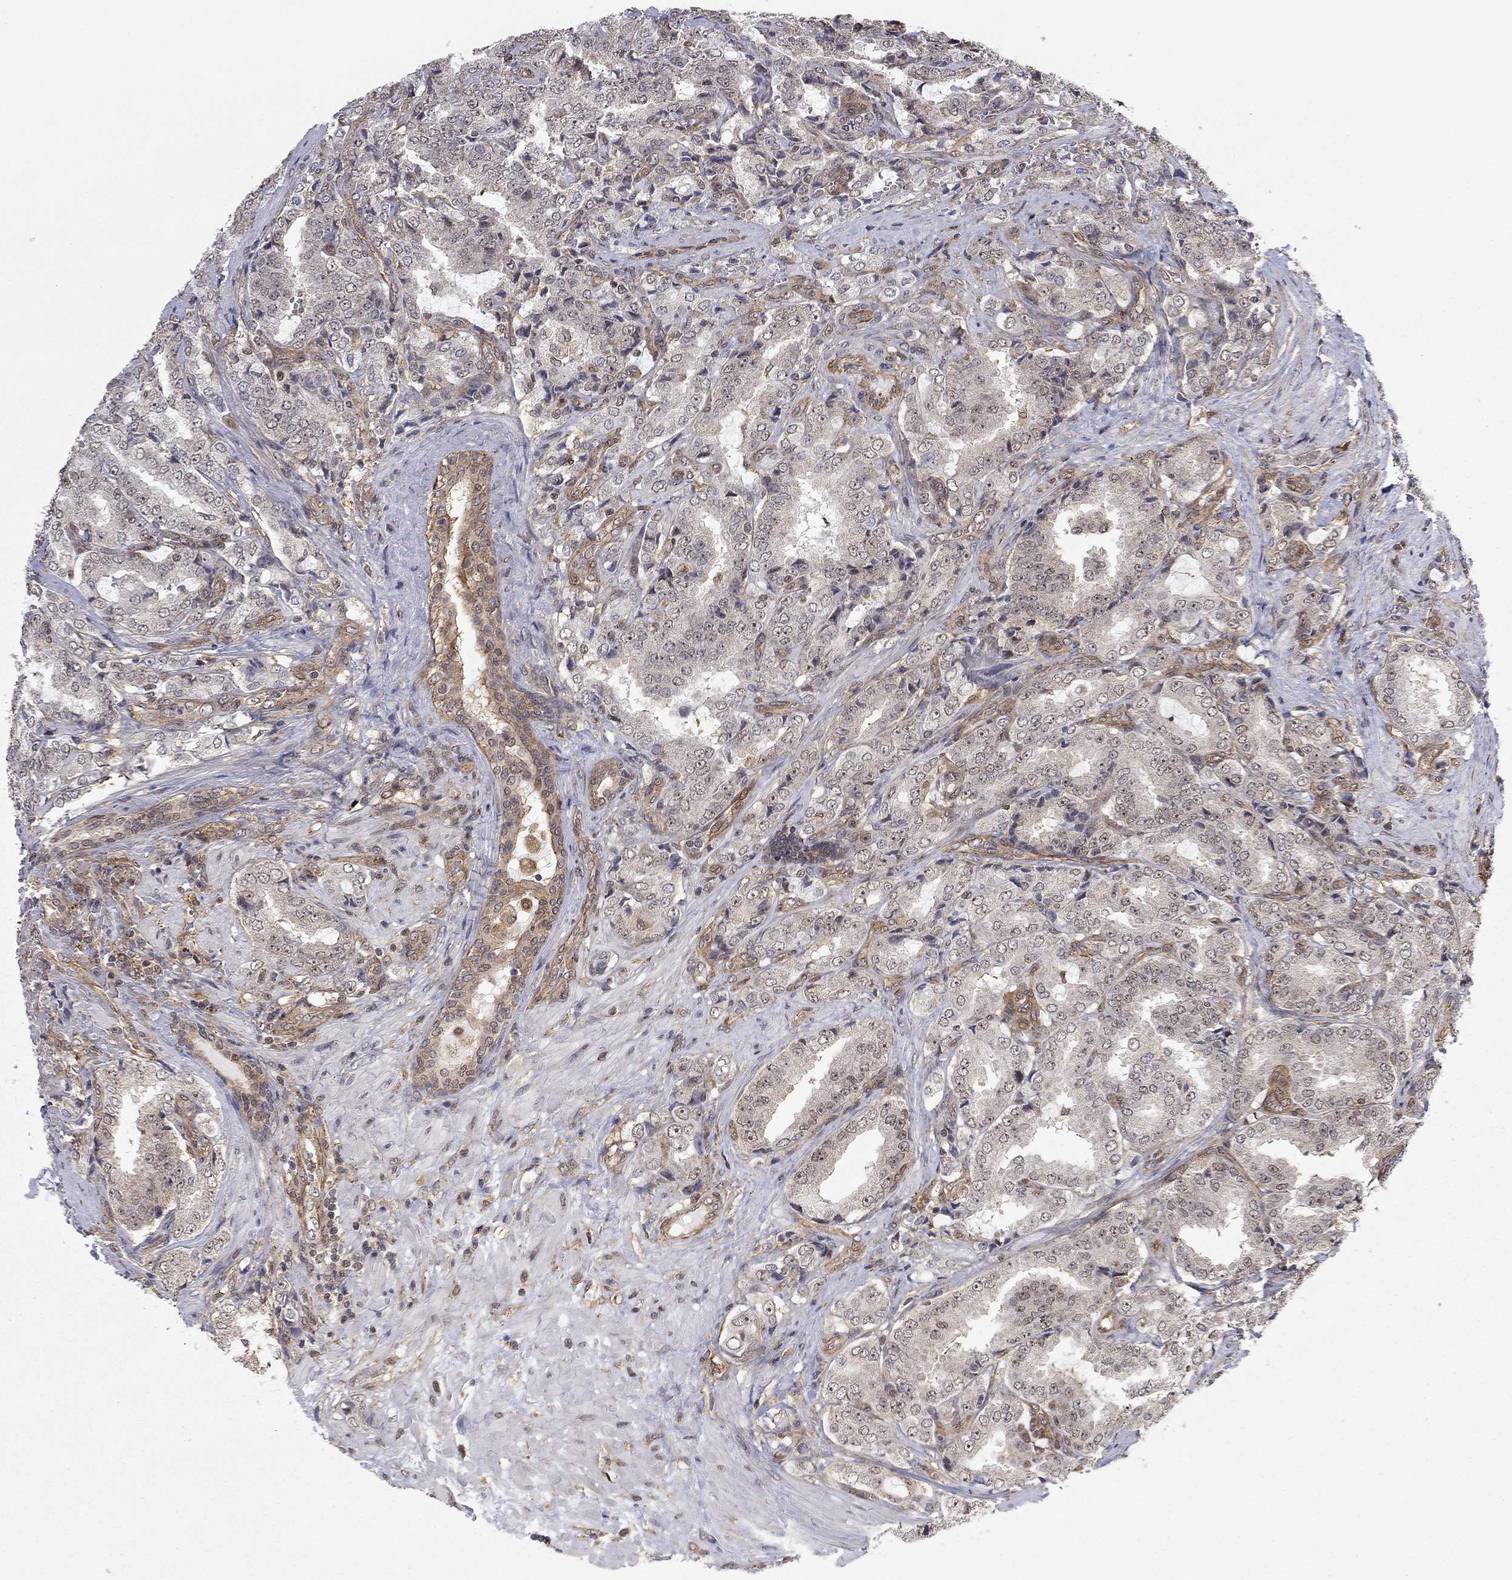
{"staining": {"intensity": "moderate", "quantity": "<25%", "location": "cytoplasmic/membranous"}, "tissue": "prostate cancer", "cell_type": "Tumor cells", "image_type": "cancer", "snomed": [{"axis": "morphology", "description": "Adenocarcinoma, NOS"}, {"axis": "topography", "description": "Prostate"}], "caption": "Prostate cancer stained with a brown dye displays moderate cytoplasmic/membranous positive expression in about <25% of tumor cells.", "gene": "TDP1", "patient": {"sex": "male", "age": 65}}